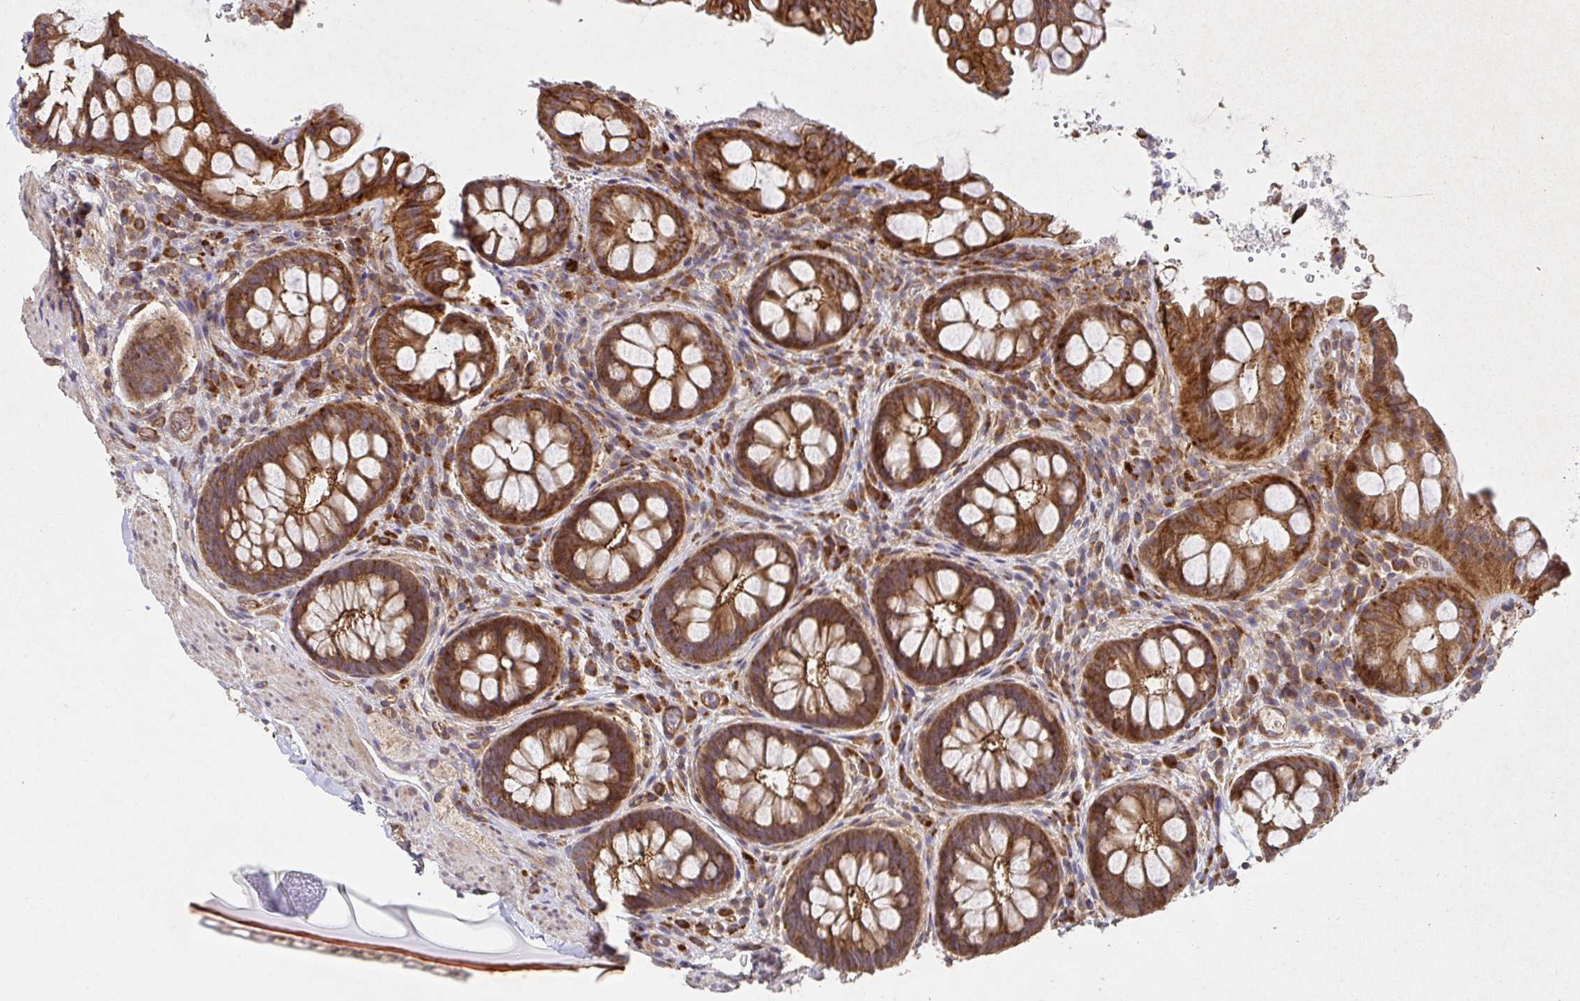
{"staining": {"intensity": "strong", "quantity": ">75%", "location": "cytoplasmic/membranous"}, "tissue": "rectum", "cell_type": "Glandular cells", "image_type": "normal", "snomed": [{"axis": "morphology", "description": "Normal tissue, NOS"}, {"axis": "topography", "description": "Rectum"}], "caption": "Glandular cells demonstrate high levels of strong cytoplasmic/membranous staining in about >75% of cells in benign rectum.", "gene": "APBB1", "patient": {"sex": "female", "age": 69}}